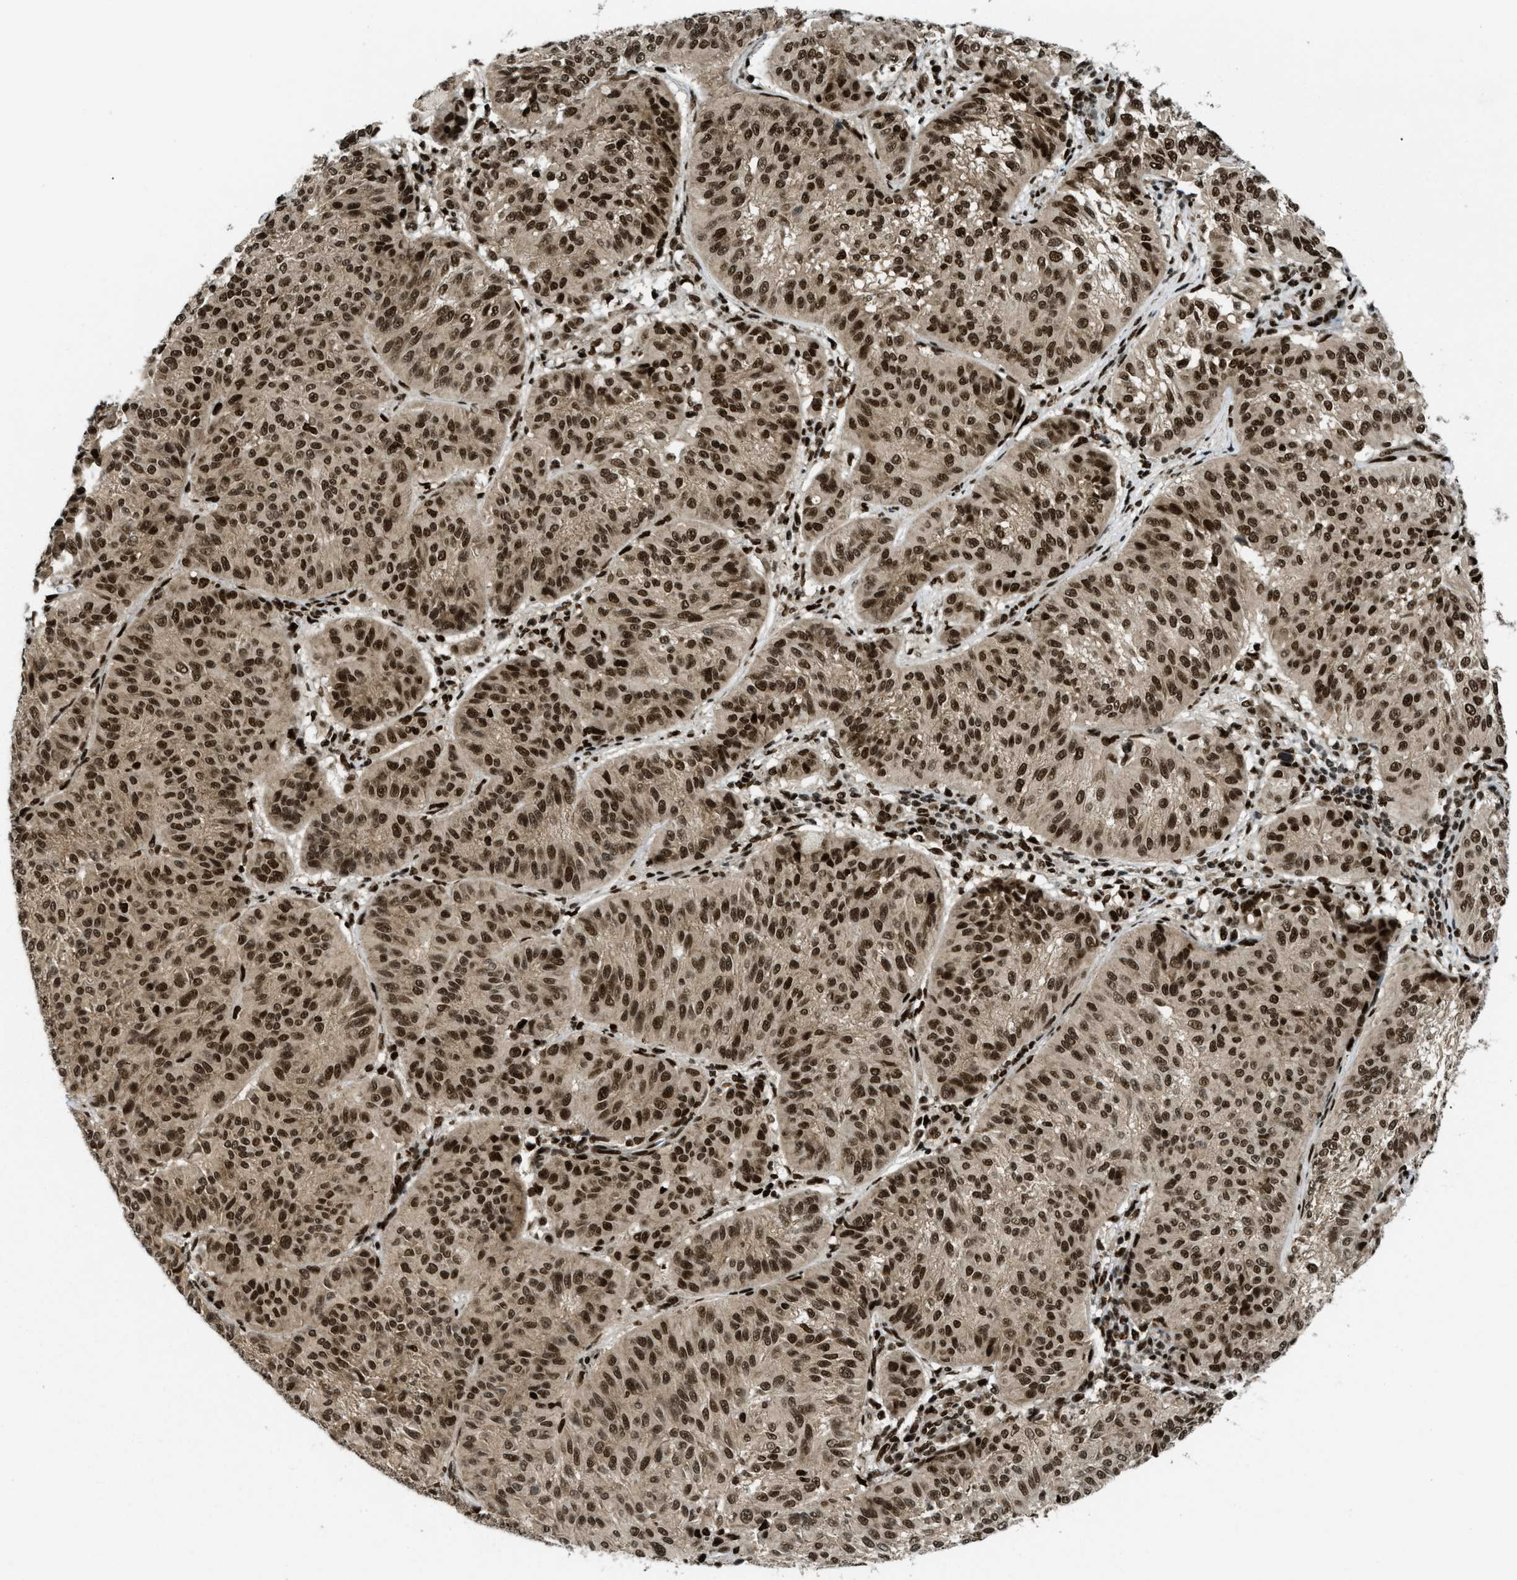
{"staining": {"intensity": "strong", "quantity": ">75%", "location": "nuclear"}, "tissue": "melanoma", "cell_type": "Tumor cells", "image_type": "cancer", "snomed": [{"axis": "morphology", "description": "Malignant melanoma, NOS"}, {"axis": "topography", "description": "Skin"}], "caption": "Immunohistochemical staining of melanoma demonstrates high levels of strong nuclear protein expression in approximately >75% of tumor cells. (DAB IHC, brown staining for protein, blue staining for nuclei).", "gene": "RFX5", "patient": {"sex": "female", "age": 72}}